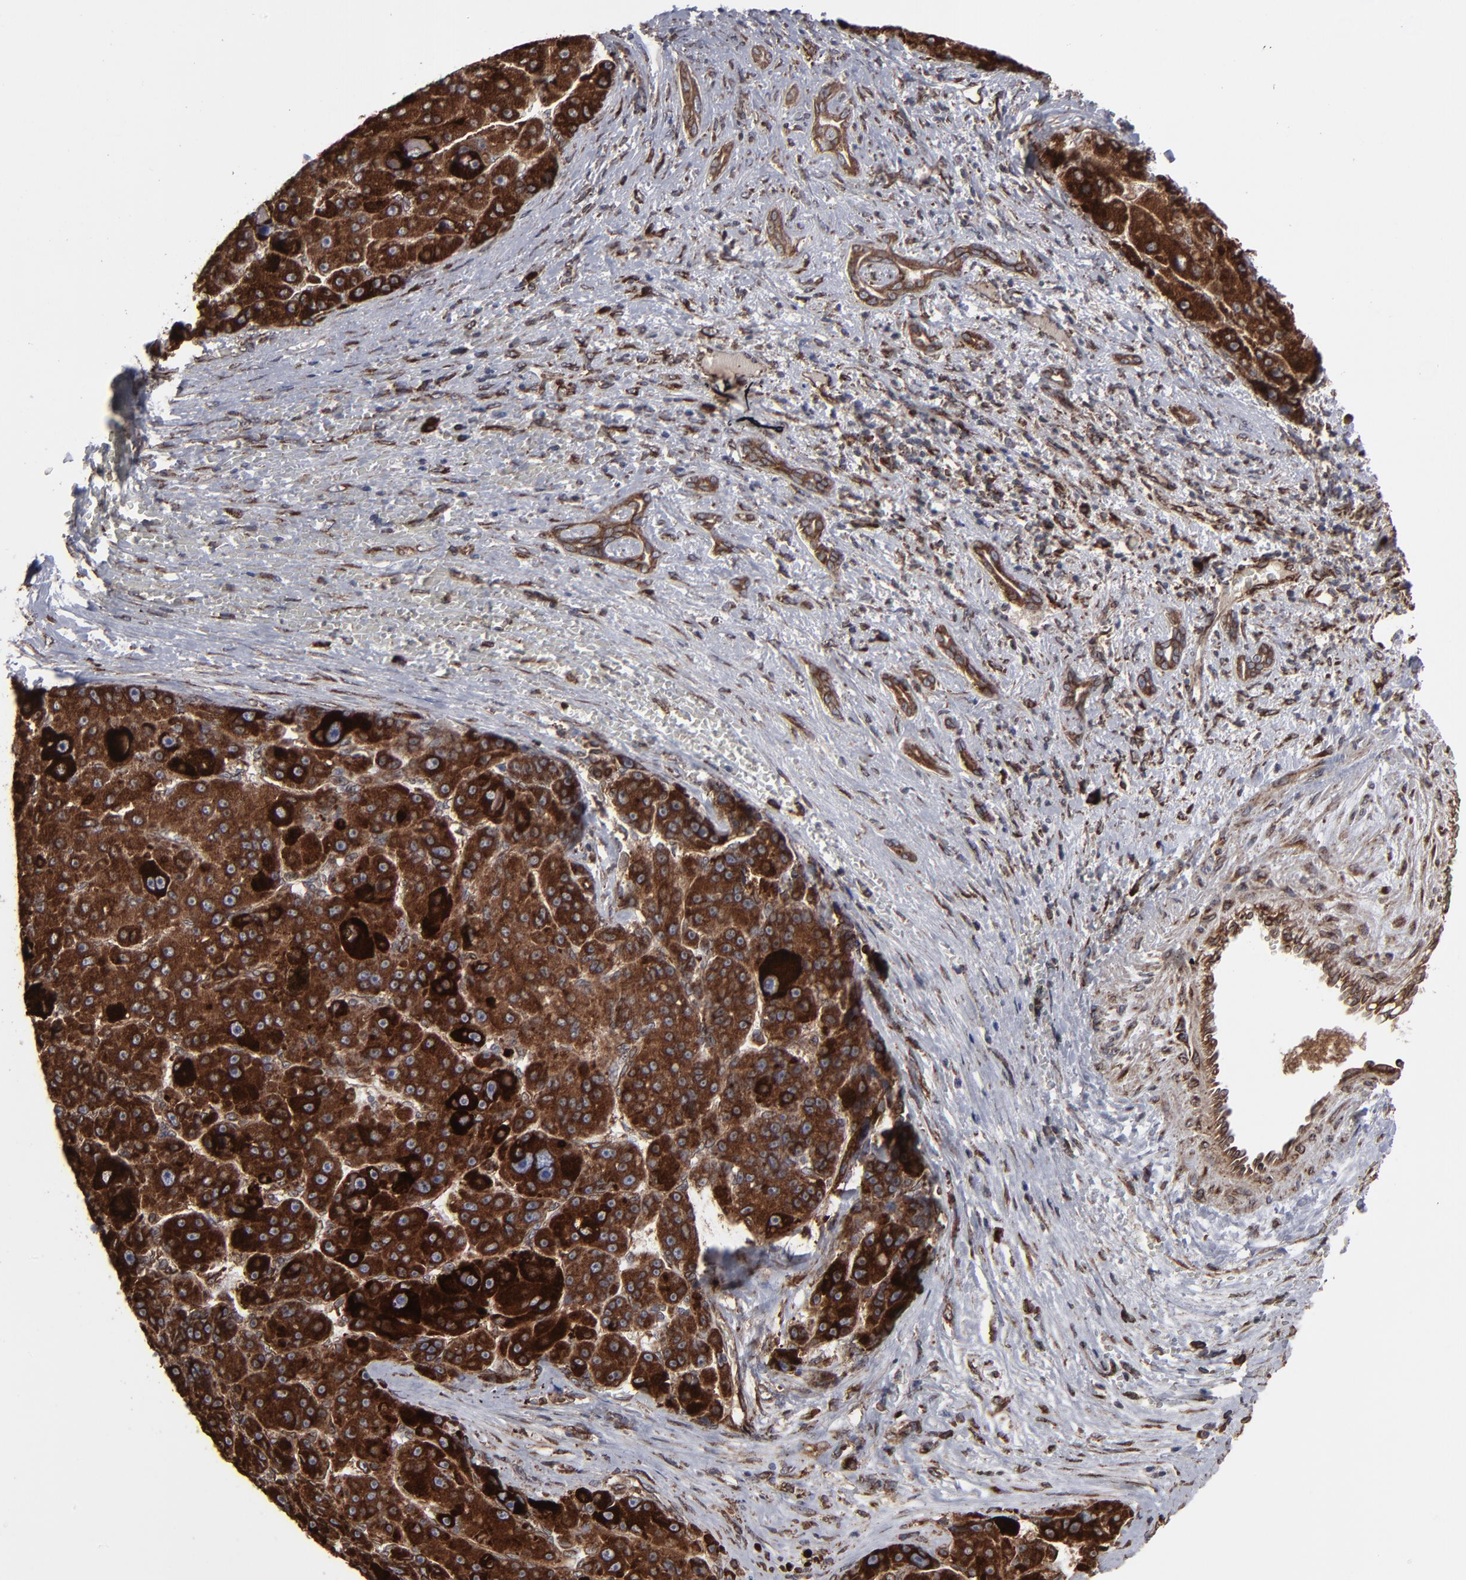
{"staining": {"intensity": "strong", "quantity": ">75%", "location": "cytoplasmic/membranous"}, "tissue": "liver cancer", "cell_type": "Tumor cells", "image_type": "cancer", "snomed": [{"axis": "morphology", "description": "Carcinoma, Hepatocellular, NOS"}, {"axis": "topography", "description": "Liver"}], "caption": "Strong cytoplasmic/membranous protein staining is identified in approximately >75% of tumor cells in liver cancer.", "gene": "CNIH1", "patient": {"sex": "male", "age": 76}}